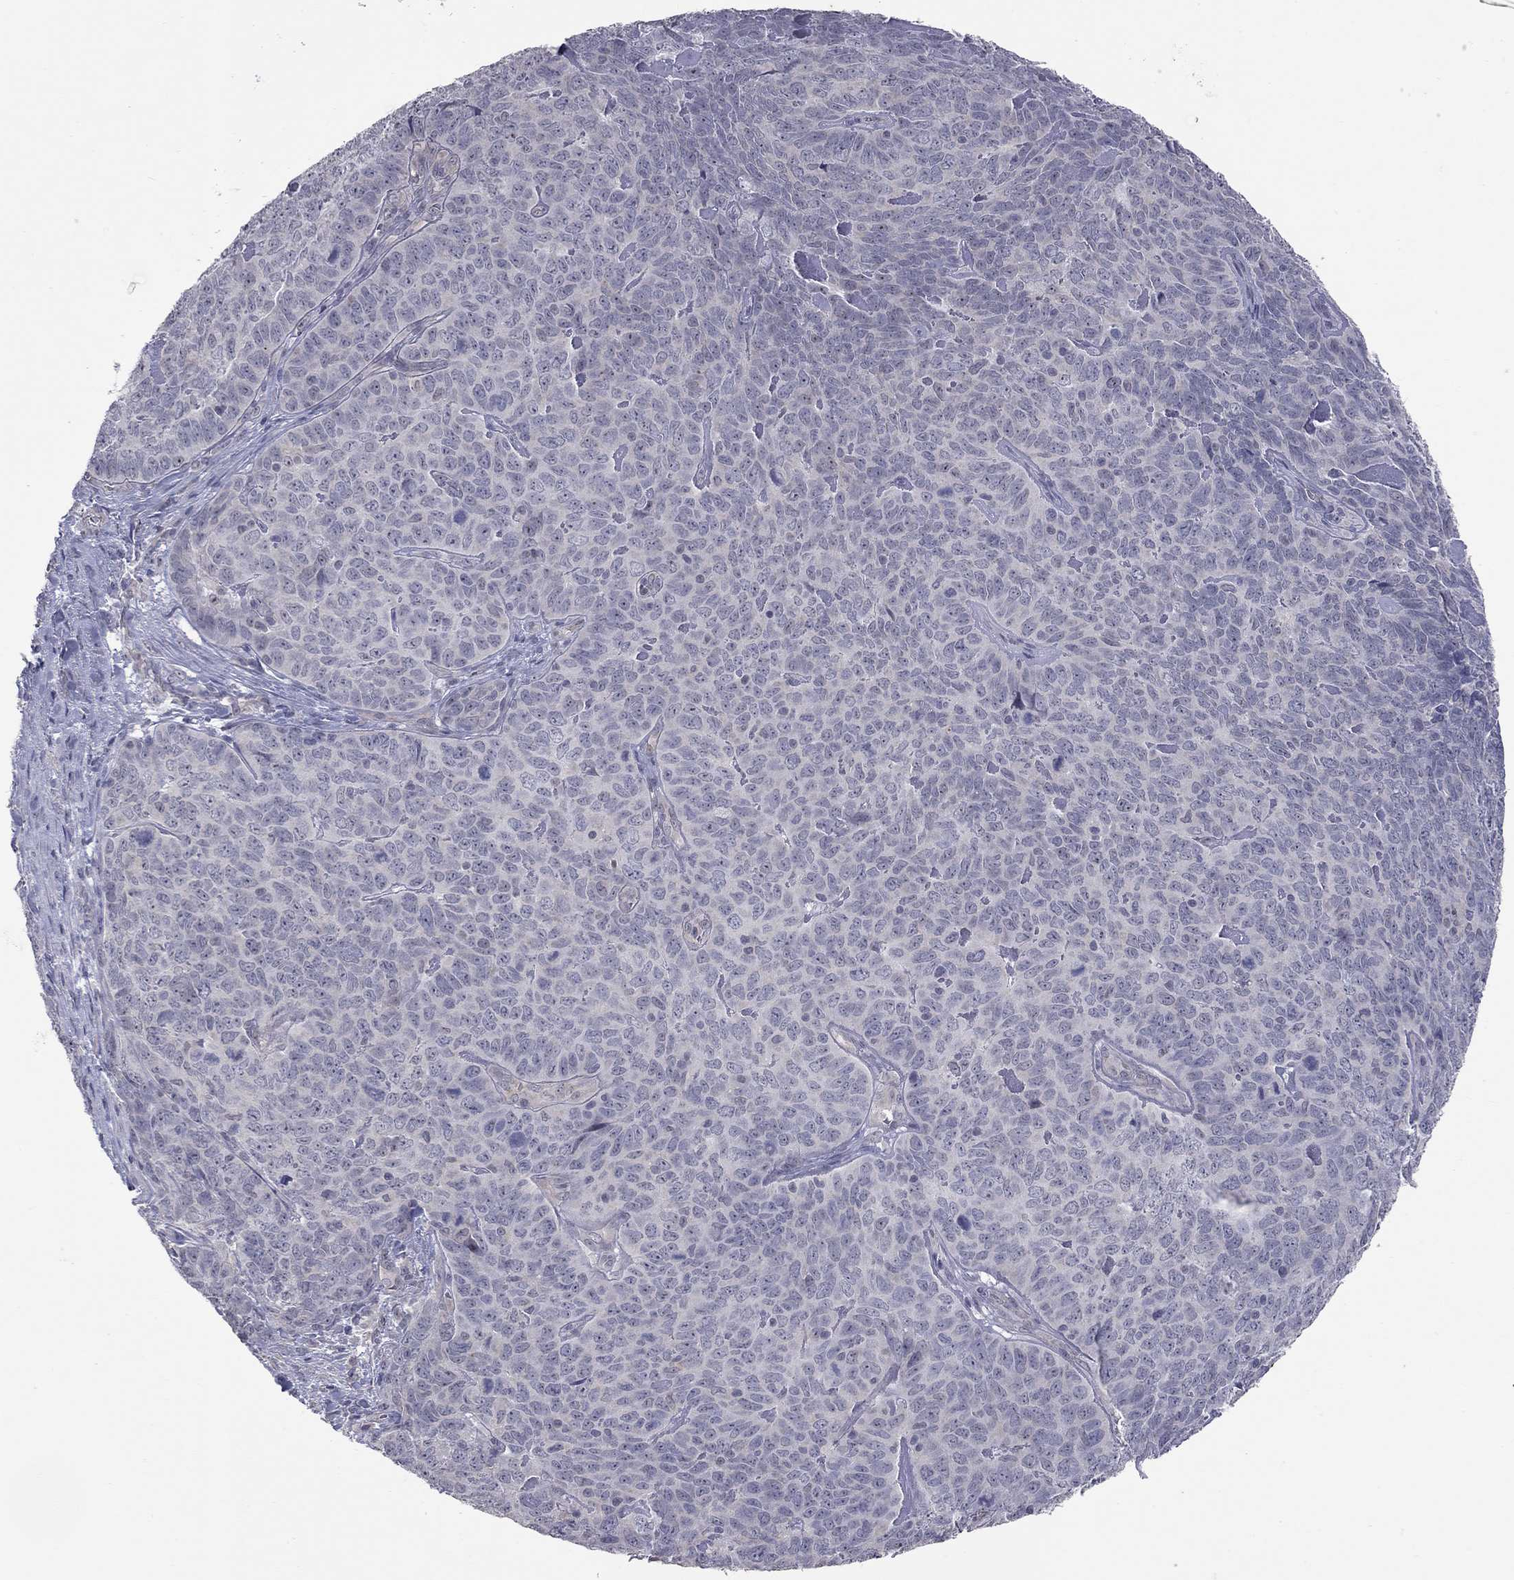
{"staining": {"intensity": "negative", "quantity": "none", "location": "none"}, "tissue": "skin cancer", "cell_type": "Tumor cells", "image_type": "cancer", "snomed": [{"axis": "morphology", "description": "Squamous cell carcinoma, NOS"}, {"axis": "topography", "description": "Skin"}, {"axis": "topography", "description": "Anal"}], "caption": "DAB (3,3'-diaminobenzidine) immunohistochemical staining of squamous cell carcinoma (skin) displays no significant positivity in tumor cells. (DAB IHC with hematoxylin counter stain).", "gene": "SHOC2", "patient": {"sex": "female", "age": 51}}